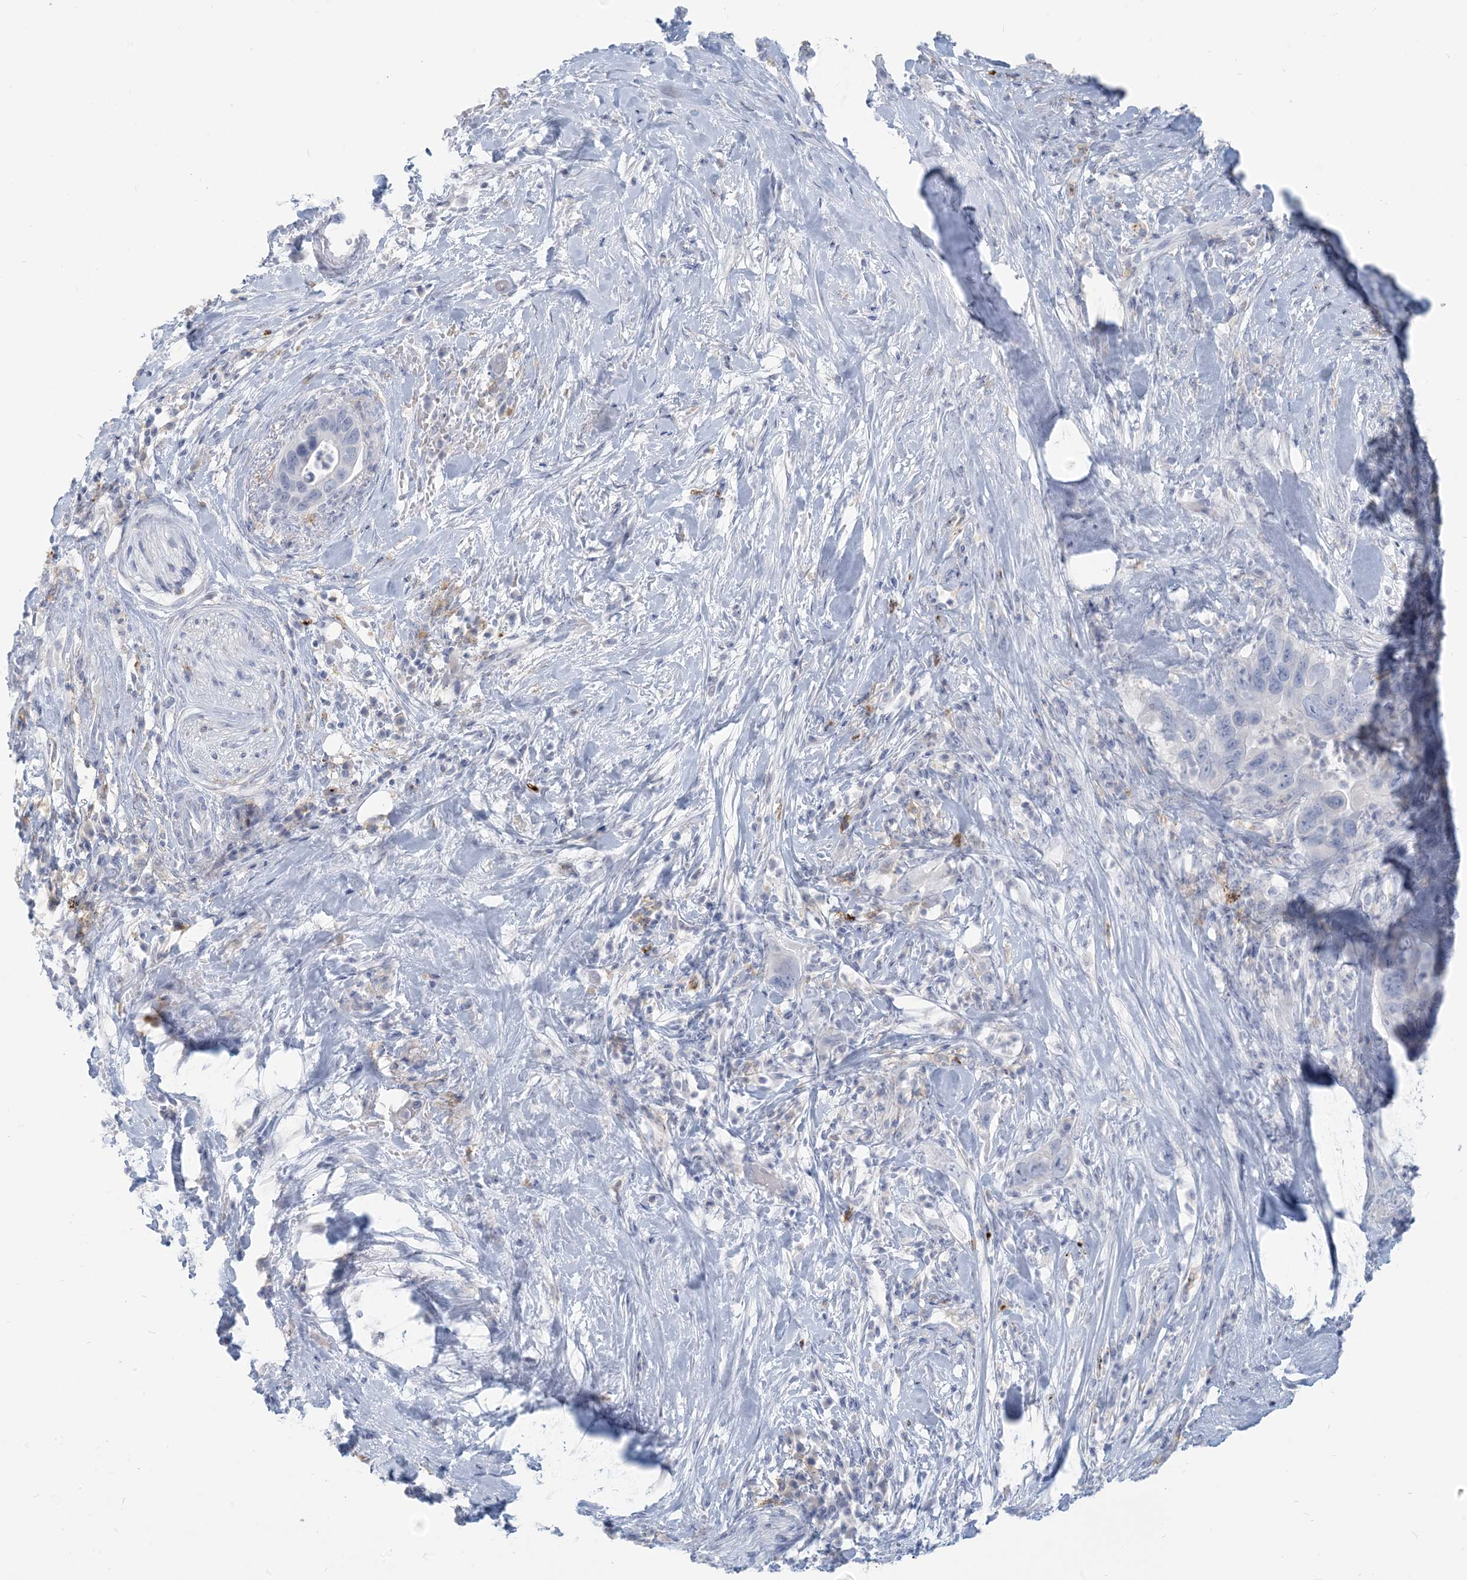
{"staining": {"intensity": "negative", "quantity": "none", "location": "none"}, "tissue": "pancreatic cancer", "cell_type": "Tumor cells", "image_type": "cancer", "snomed": [{"axis": "morphology", "description": "Adenocarcinoma, NOS"}, {"axis": "topography", "description": "Pancreas"}], "caption": "Immunohistochemistry (IHC) of human adenocarcinoma (pancreatic) reveals no positivity in tumor cells.", "gene": "HLA-DRB1", "patient": {"sex": "female", "age": 71}}